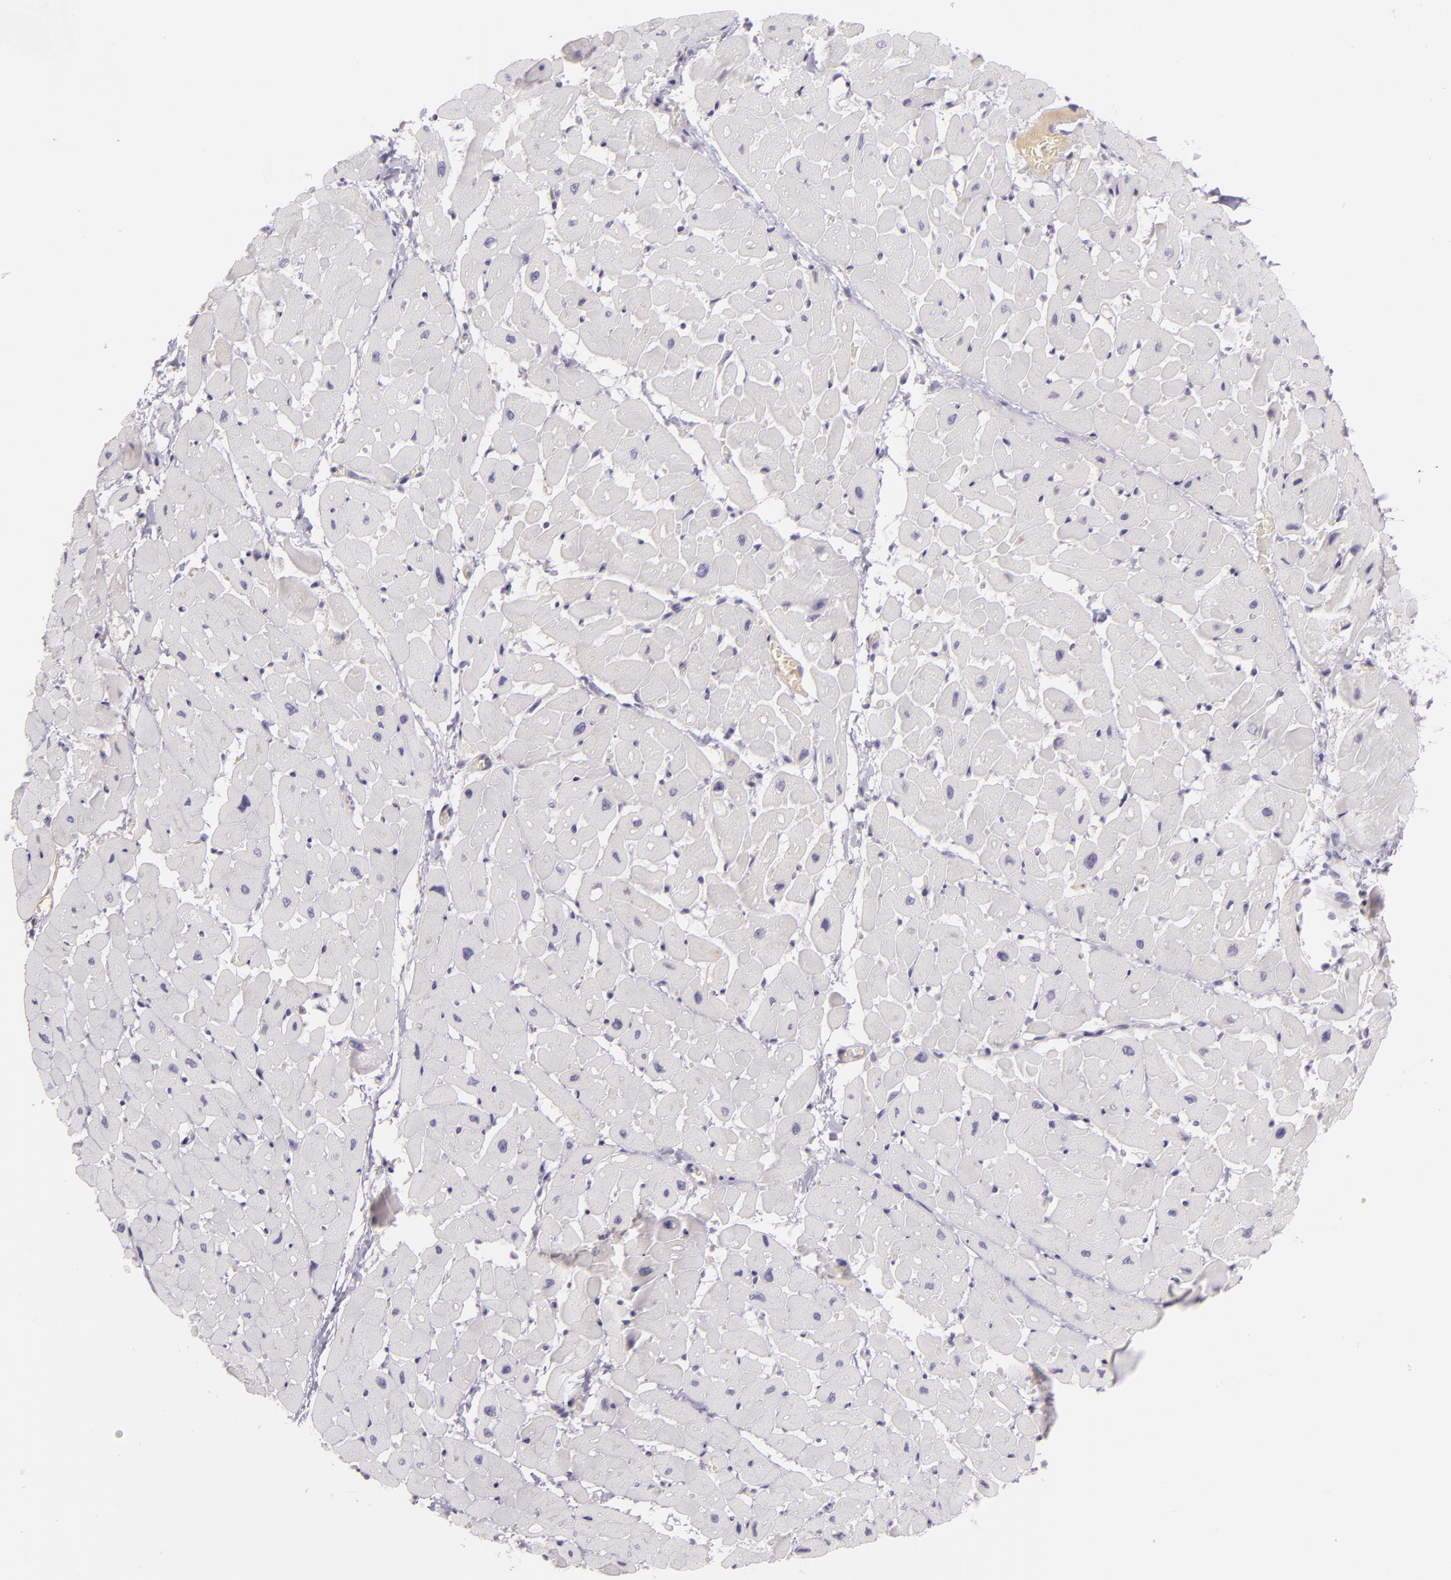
{"staining": {"intensity": "negative", "quantity": "none", "location": "none"}, "tissue": "heart muscle", "cell_type": "Cardiomyocytes", "image_type": "normal", "snomed": [{"axis": "morphology", "description": "Normal tissue, NOS"}, {"axis": "topography", "description": "Heart"}], "caption": "DAB immunohistochemical staining of normal heart muscle demonstrates no significant expression in cardiomyocytes. Nuclei are stained in blue.", "gene": "CHEK2", "patient": {"sex": "male", "age": 45}}